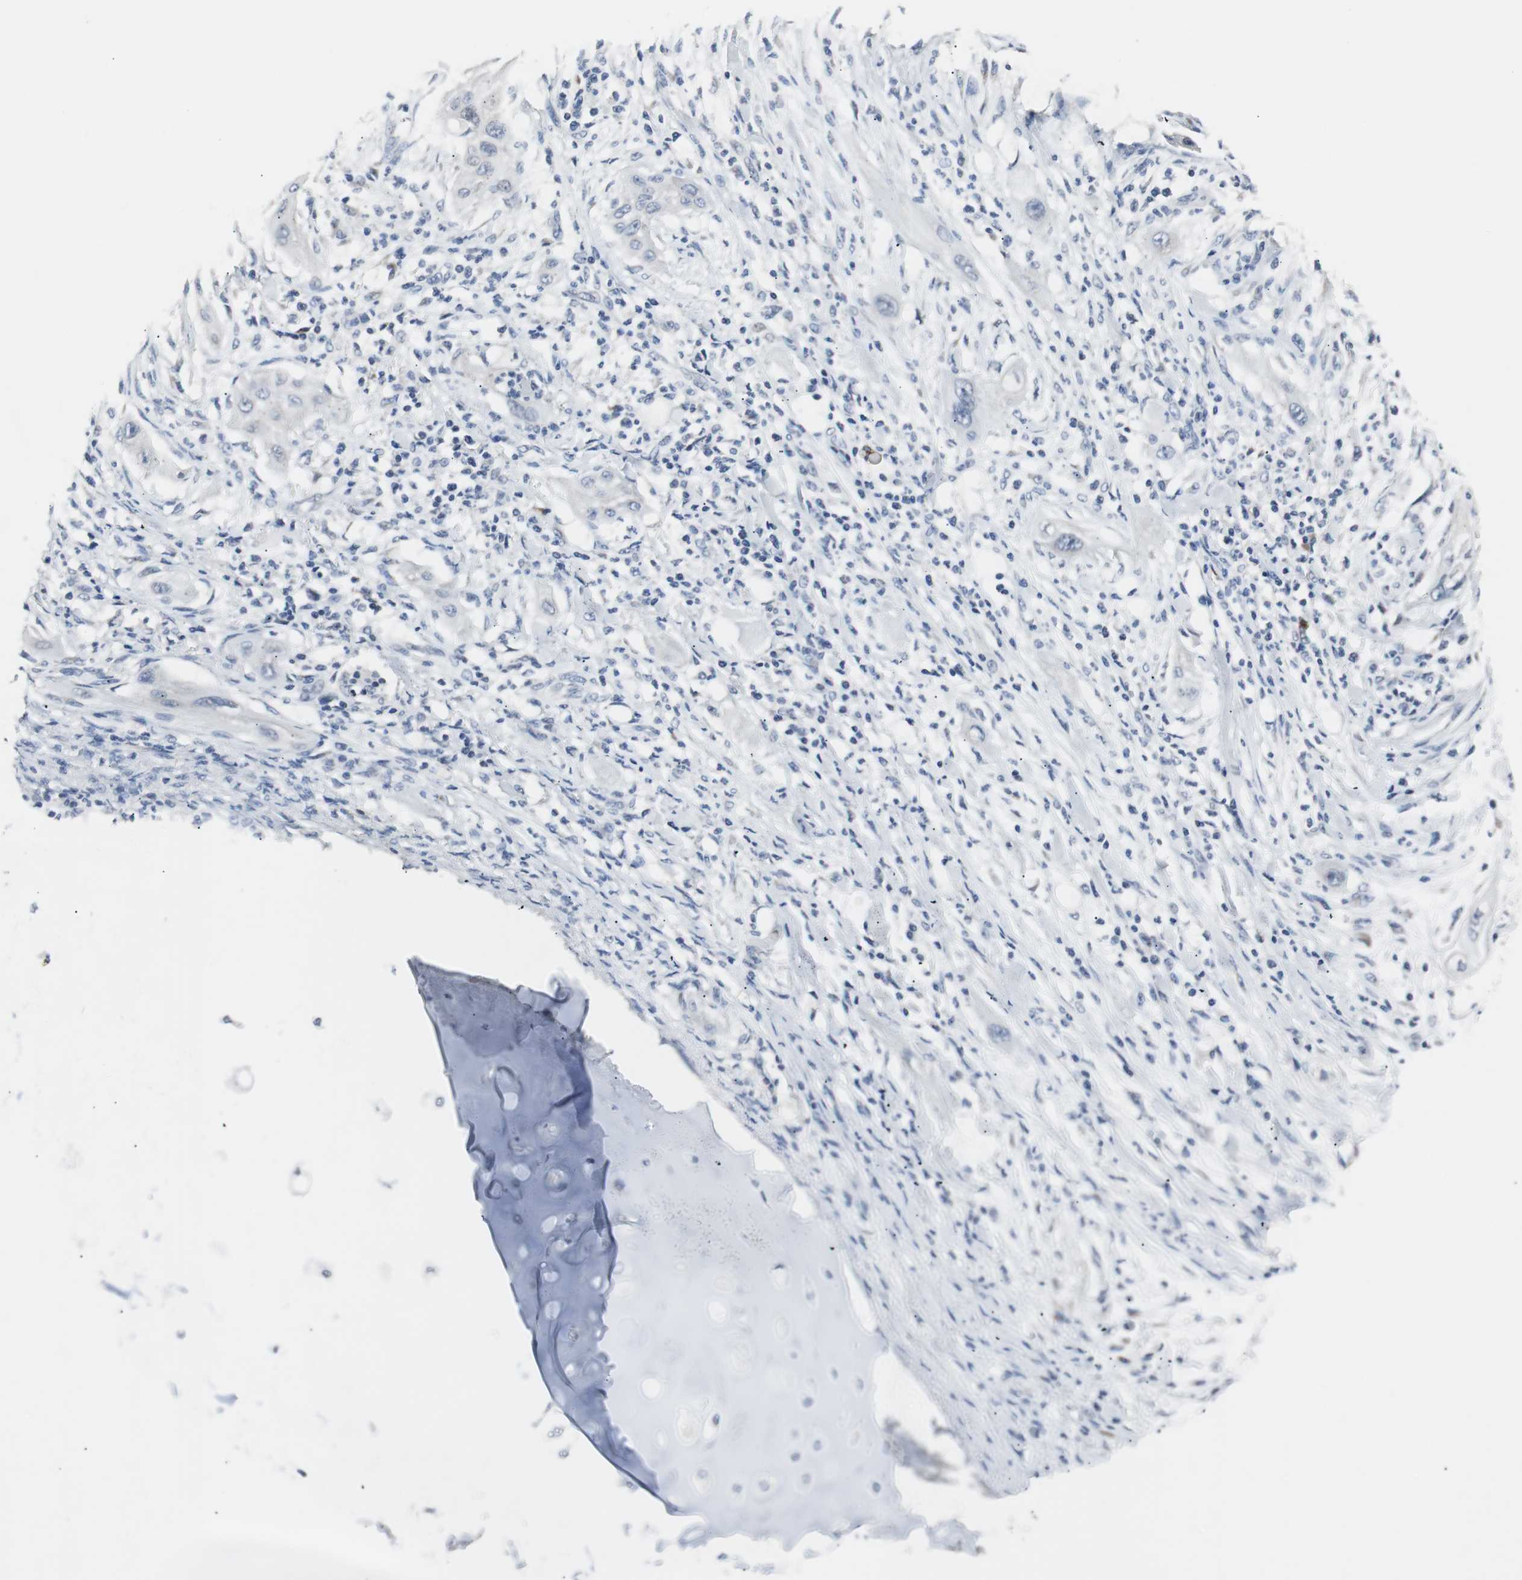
{"staining": {"intensity": "negative", "quantity": "none", "location": "none"}, "tissue": "lung cancer", "cell_type": "Tumor cells", "image_type": "cancer", "snomed": [{"axis": "morphology", "description": "Squamous cell carcinoma, NOS"}, {"axis": "topography", "description": "Lung"}], "caption": "High power microscopy photomicrograph of an immunohistochemistry photomicrograph of squamous cell carcinoma (lung), revealing no significant expression in tumor cells.", "gene": "SOX30", "patient": {"sex": "female", "age": 47}}